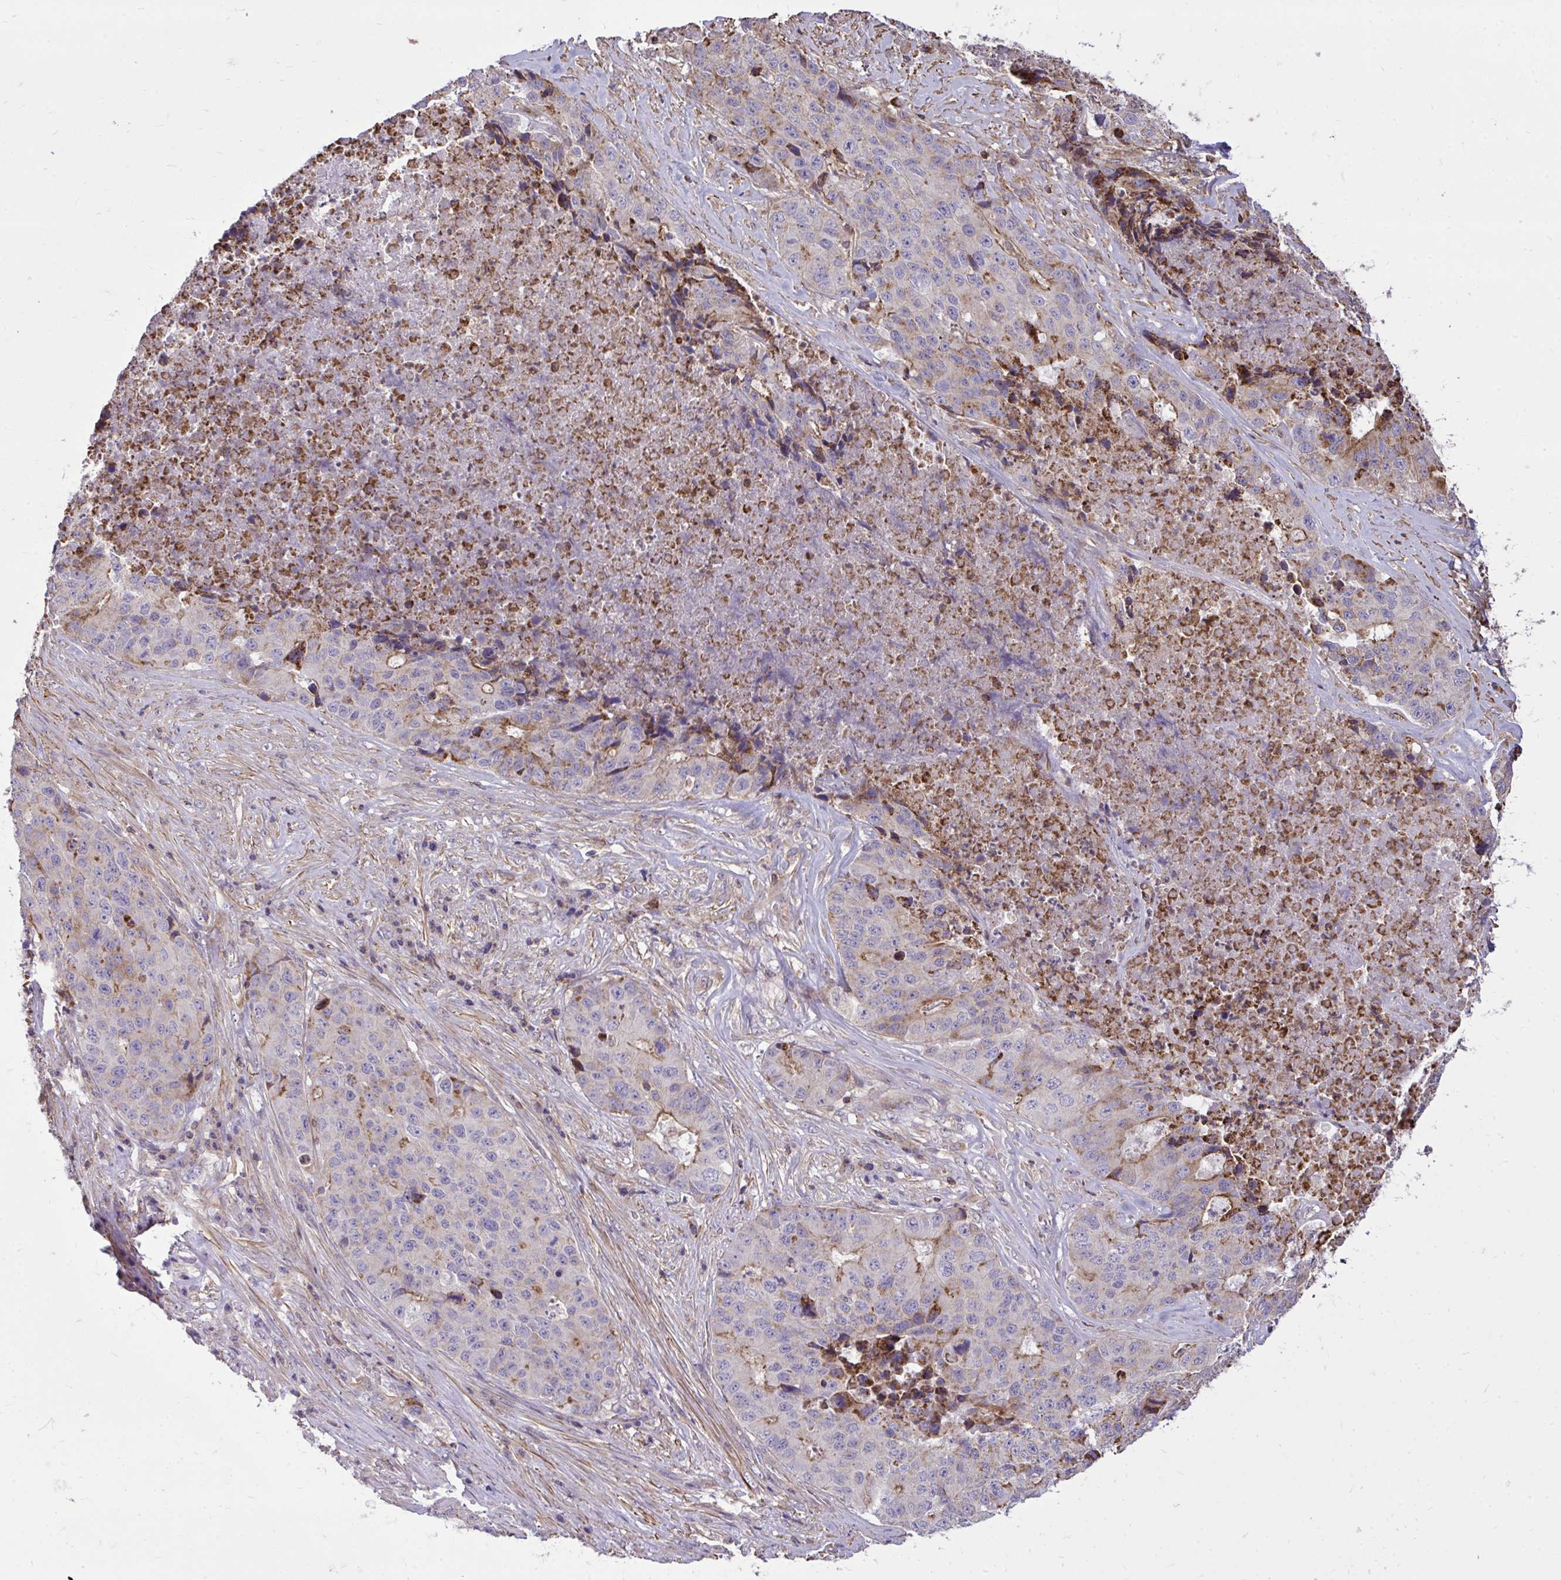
{"staining": {"intensity": "moderate", "quantity": "<25%", "location": "cytoplasmic/membranous"}, "tissue": "stomach cancer", "cell_type": "Tumor cells", "image_type": "cancer", "snomed": [{"axis": "morphology", "description": "Adenocarcinoma, NOS"}, {"axis": "topography", "description": "Stomach"}], "caption": "Moderate cytoplasmic/membranous staining for a protein is seen in approximately <25% of tumor cells of stomach adenocarcinoma using immunohistochemistry.", "gene": "SLC7A5", "patient": {"sex": "male", "age": 71}}